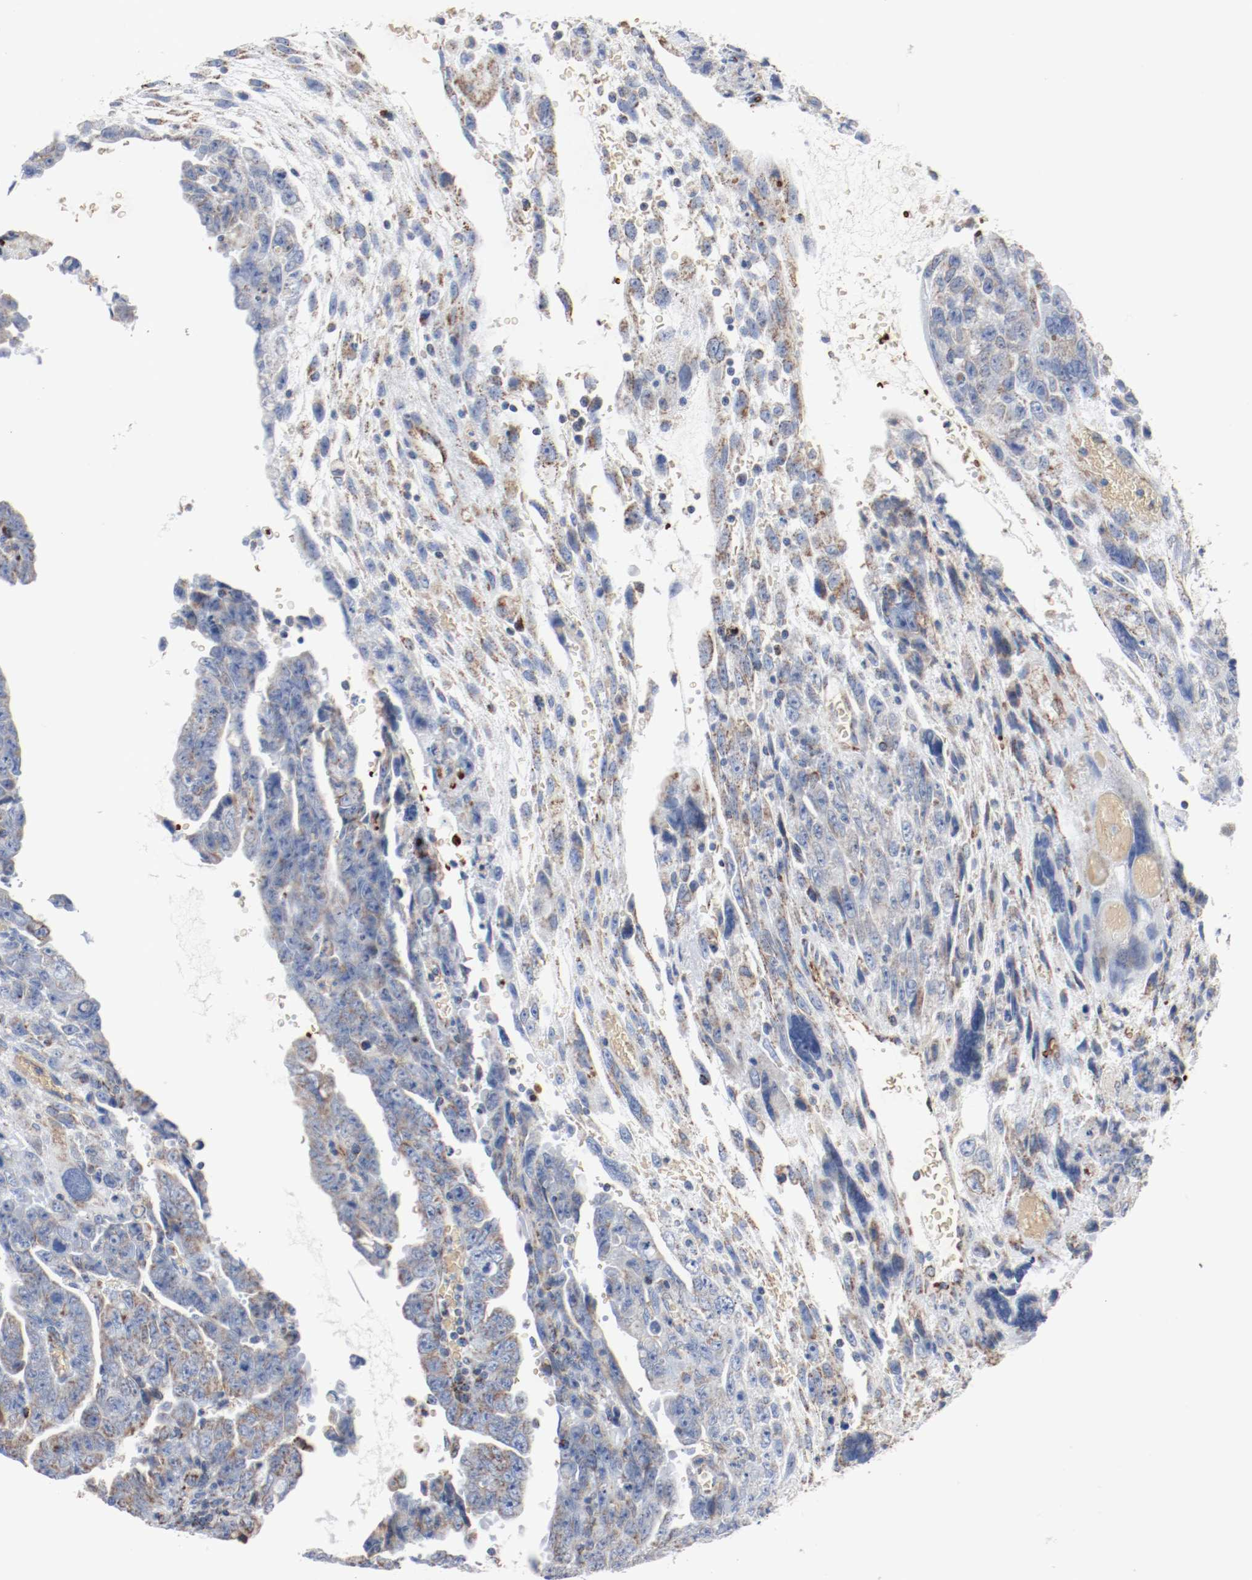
{"staining": {"intensity": "weak", "quantity": "25%-75%", "location": "cytoplasmic/membranous"}, "tissue": "testis cancer", "cell_type": "Tumor cells", "image_type": "cancer", "snomed": [{"axis": "morphology", "description": "Carcinoma, Embryonal, NOS"}, {"axis": "topography", "description": "Testis"}], "caption": "DAB (3,3'-diaminobenzidine) immunohistochemical staining of testis embryonal carcinoma demonstrates weak cytoplasmic/membranous protein staining in approximately 25%-75% of tumor cells.", "gene": "NDUFB8", "patient": {"sex": "male", "age": 28}}